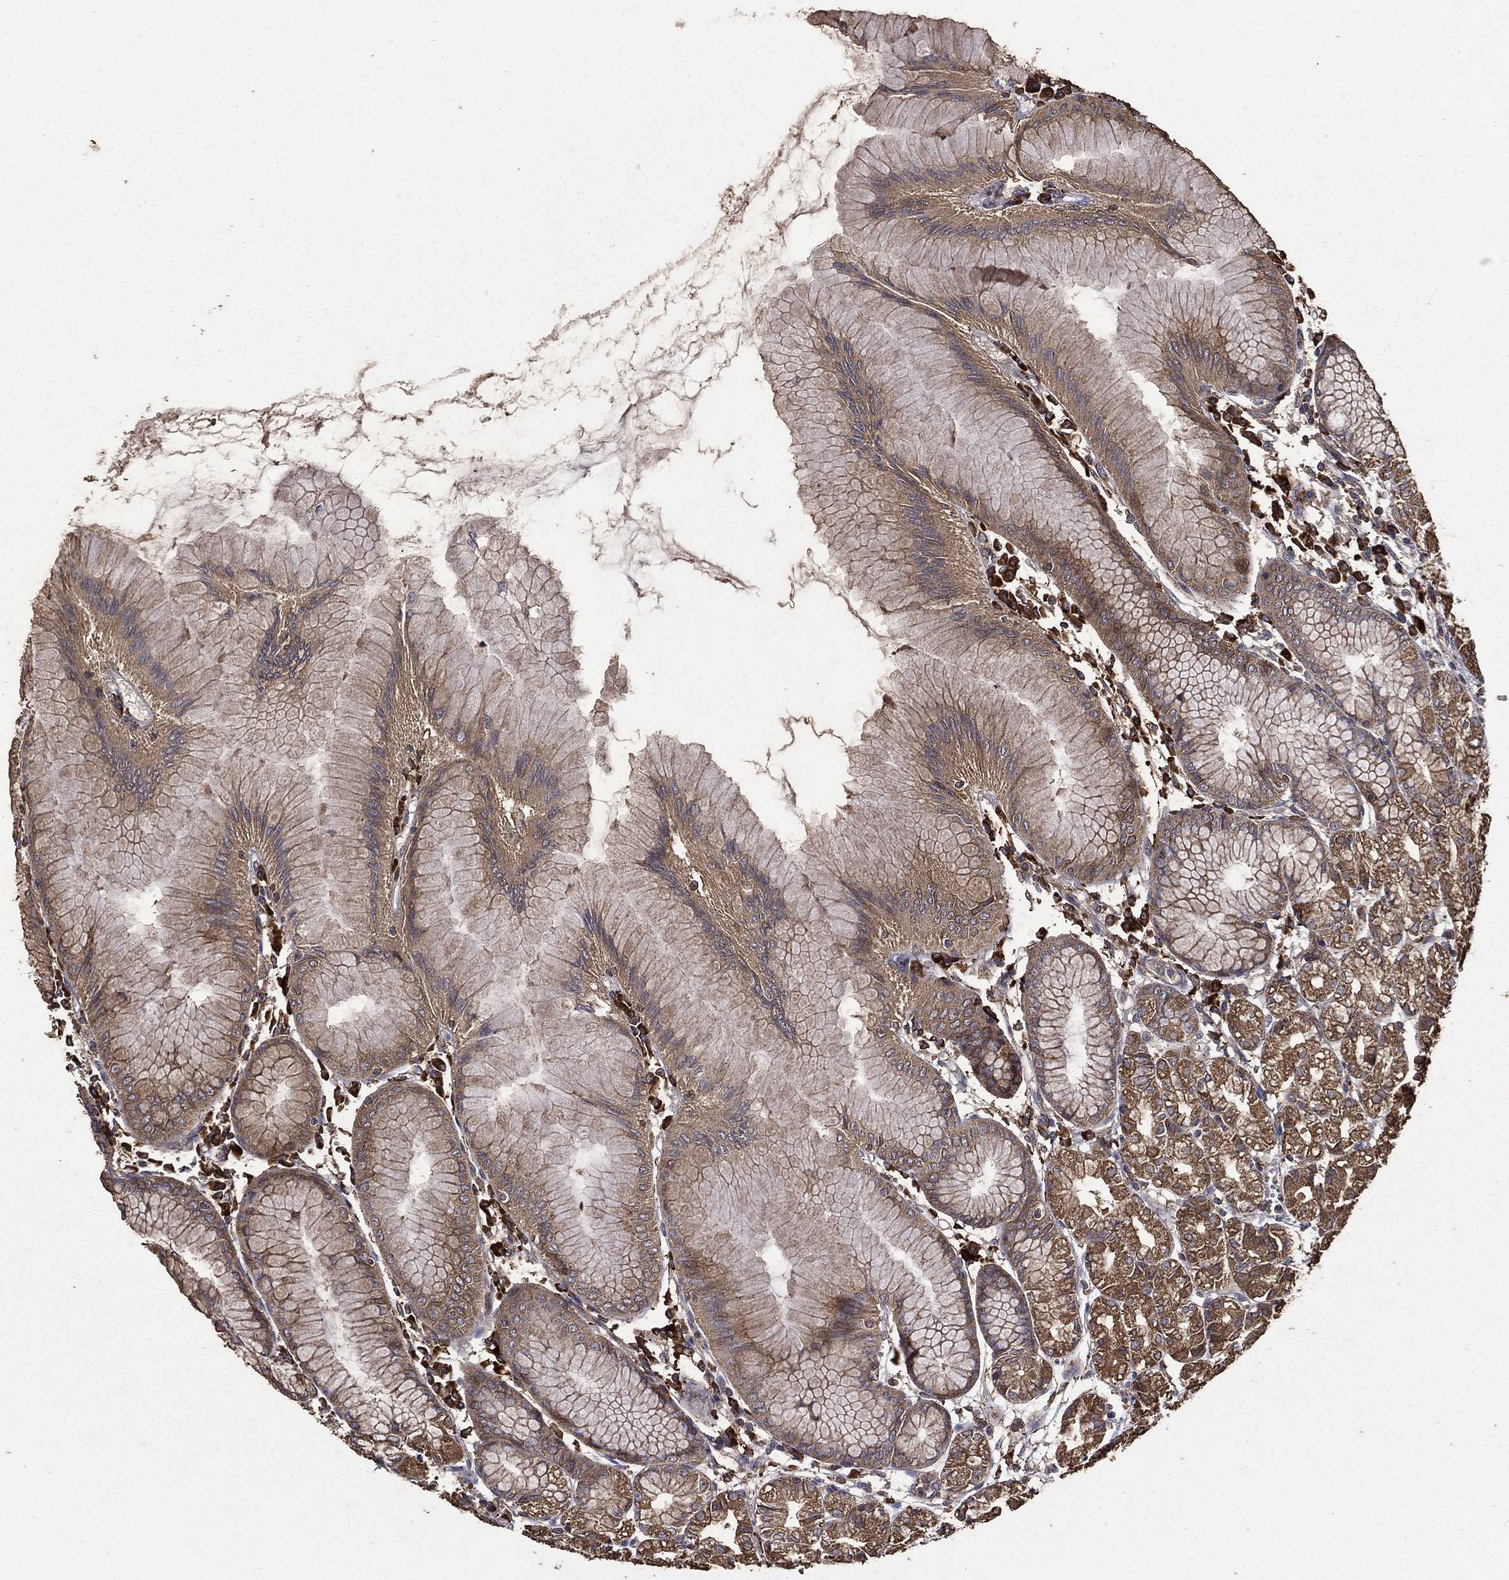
{"staining": {"intensity": "strong", "quantity": ">75%", "location": "cytoplasmic/membranous"}, "tissue": "stomach", "cell_type": "Glandular cells", "image_type": "normal", "snomed": [{"axis": "morphology", "description": "Normal tissue, NOS"}, {"axis": "topography", "description": "Stomach"}], "caption": "Immunohistochemistry staining of unremarkable stomach, which shows high levels of strong cytoplasmic/membranous positivity in approximately >75% of glandular cells indicating strong cytoplasmic/membranous protein expression. The staining was performed using DAB (3,3'-diaminobenzidine) (brown) for protein detection and nuclei were counterstained in hematoxylin (blue).", "gene": "METTL27", "patient": {"sex": "female", "age": 57}}